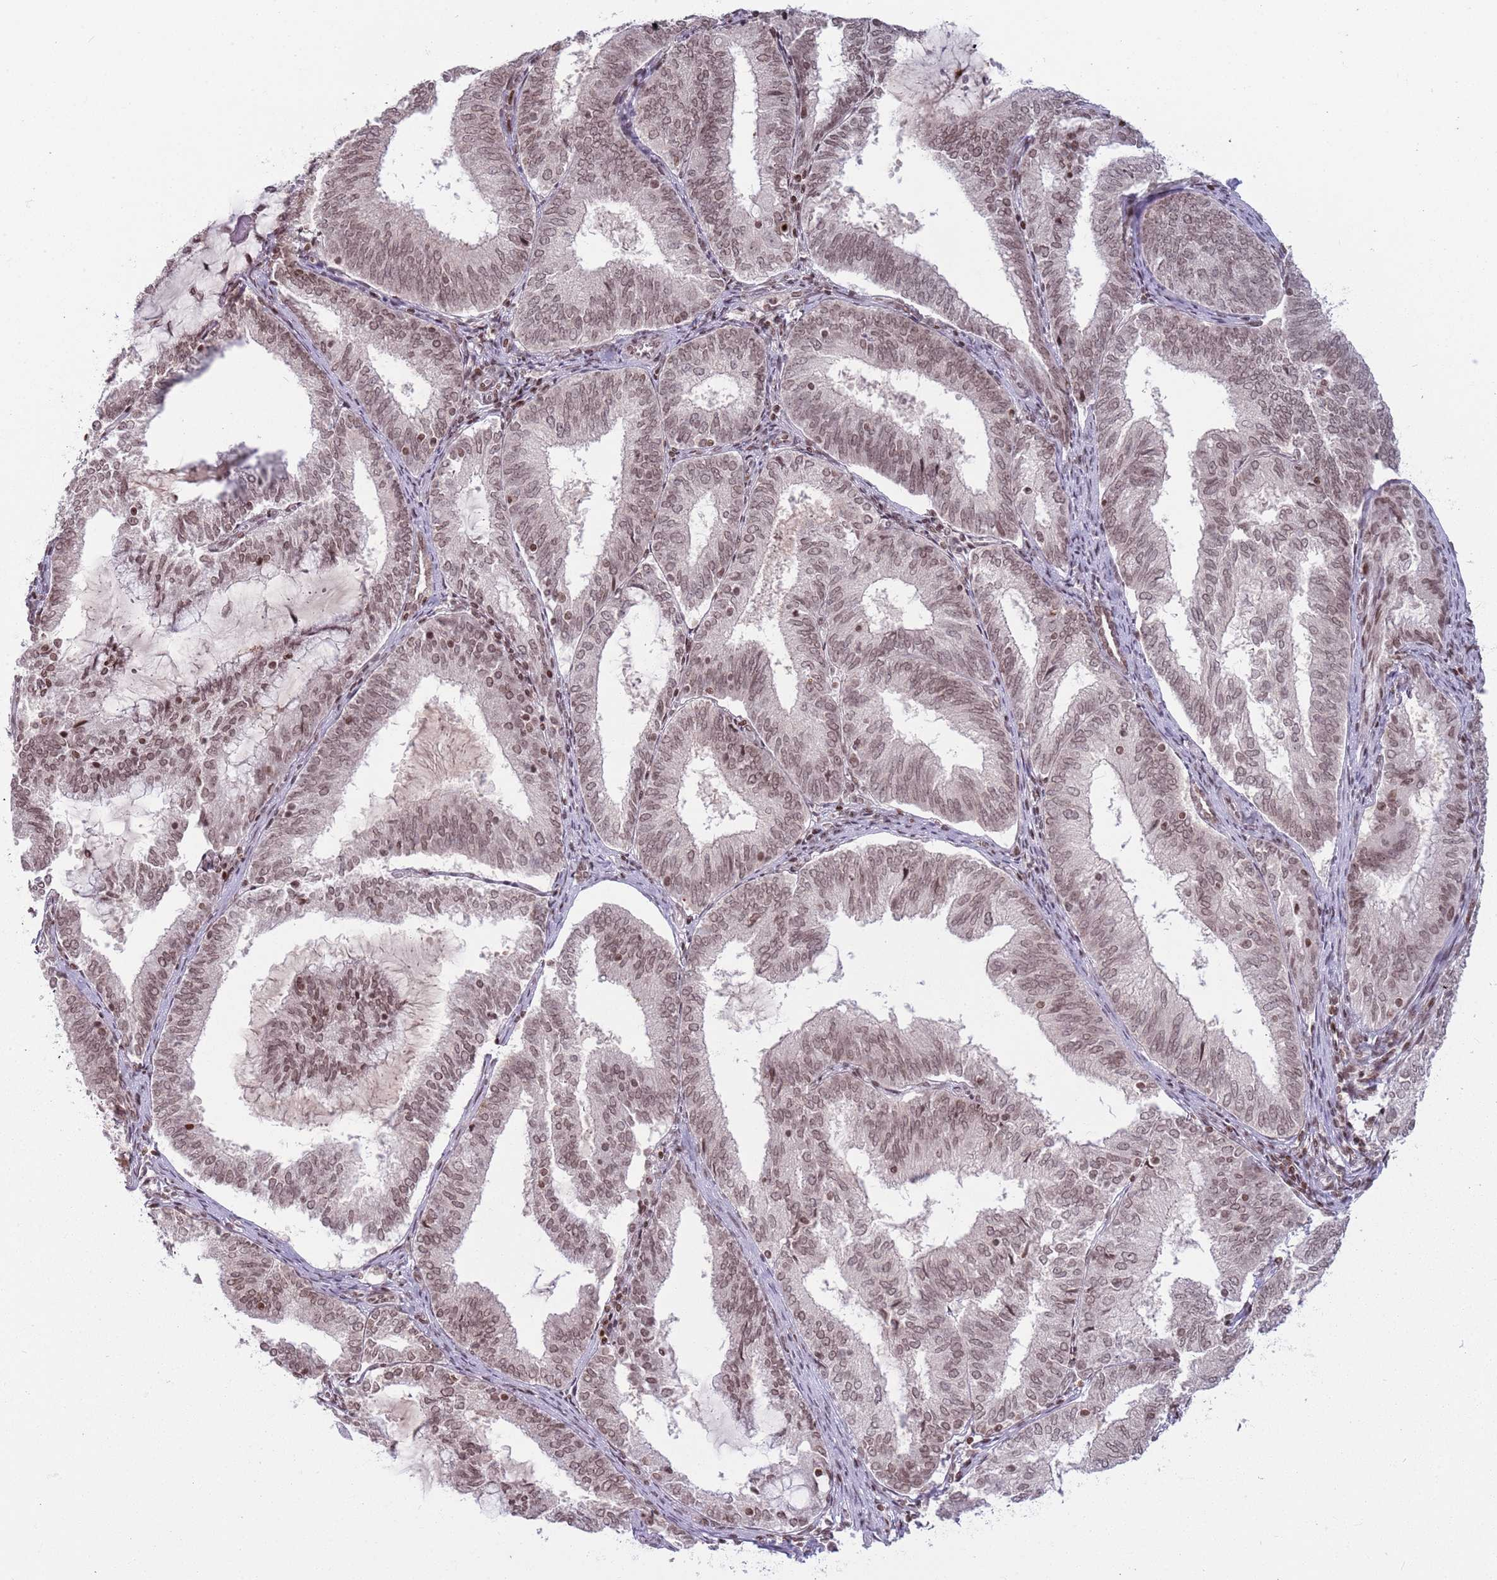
{"staining": {"intensity": "moderate", "quantity": ">75%", "location": "nuclear"}, "tissue": "endometrial cancer", "cell_type": "Tumor cells", "image_type": "cancer", "snomed": [{"axis": "morphology", "description": "Adenocarcinoma, NOS"}, {"axis": "topography", "description": "Endometrium"}], "caption": "Immunohistochemistry (IHC) image of neoplastic tissue: human adenocarcinoma (endometrial) stained using IHC exhibits medium levels of moderate protein expression localized specifically in the nuclear of tumor cells, appearing as a nuclear brown color.", "gene": "SH3RF3", "patient": {"sex": "female", "age": 81}}